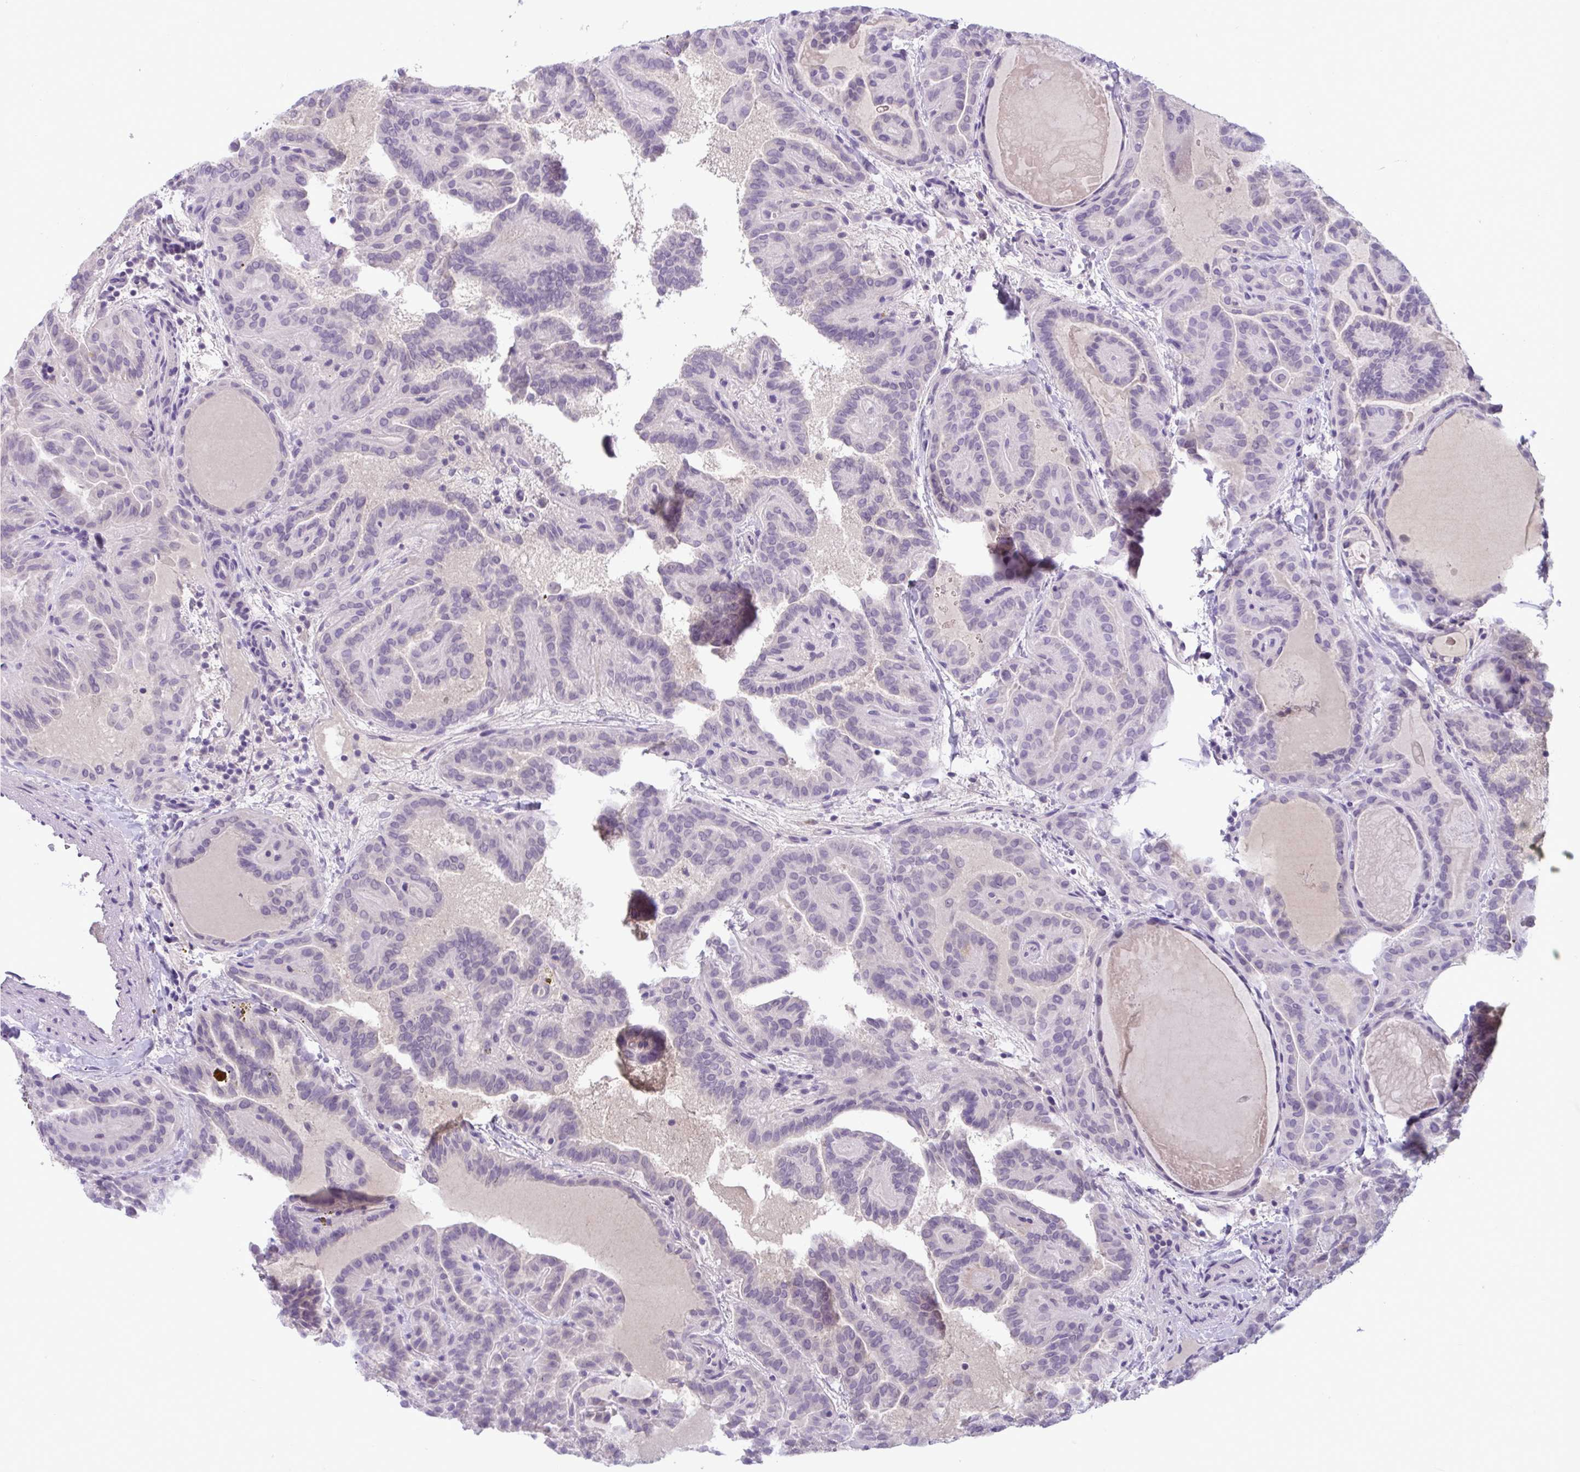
{"staining": {"intensity": "negative", "quantity": "none", "location": "none"}, "tissue": "thyroid cancer", "cell_type": "Tumor cells", "image_type": "cancer", "snomed": [{"axis": "morphology", "description": "Papillary adenocarcinoma, NOS"}, {"axis": "topography", "description": "Thyroid gland"}], "caption": "This histopathology image is of papillary adenocarcinoma (thyroid) stained with immunohistochemistry to label a protein in brown with the nuclei are counter-stained blue. There is no positivity in tumor cells.", "gene": "WNT9B", "patient": {"sex": "female", "age": 46}}